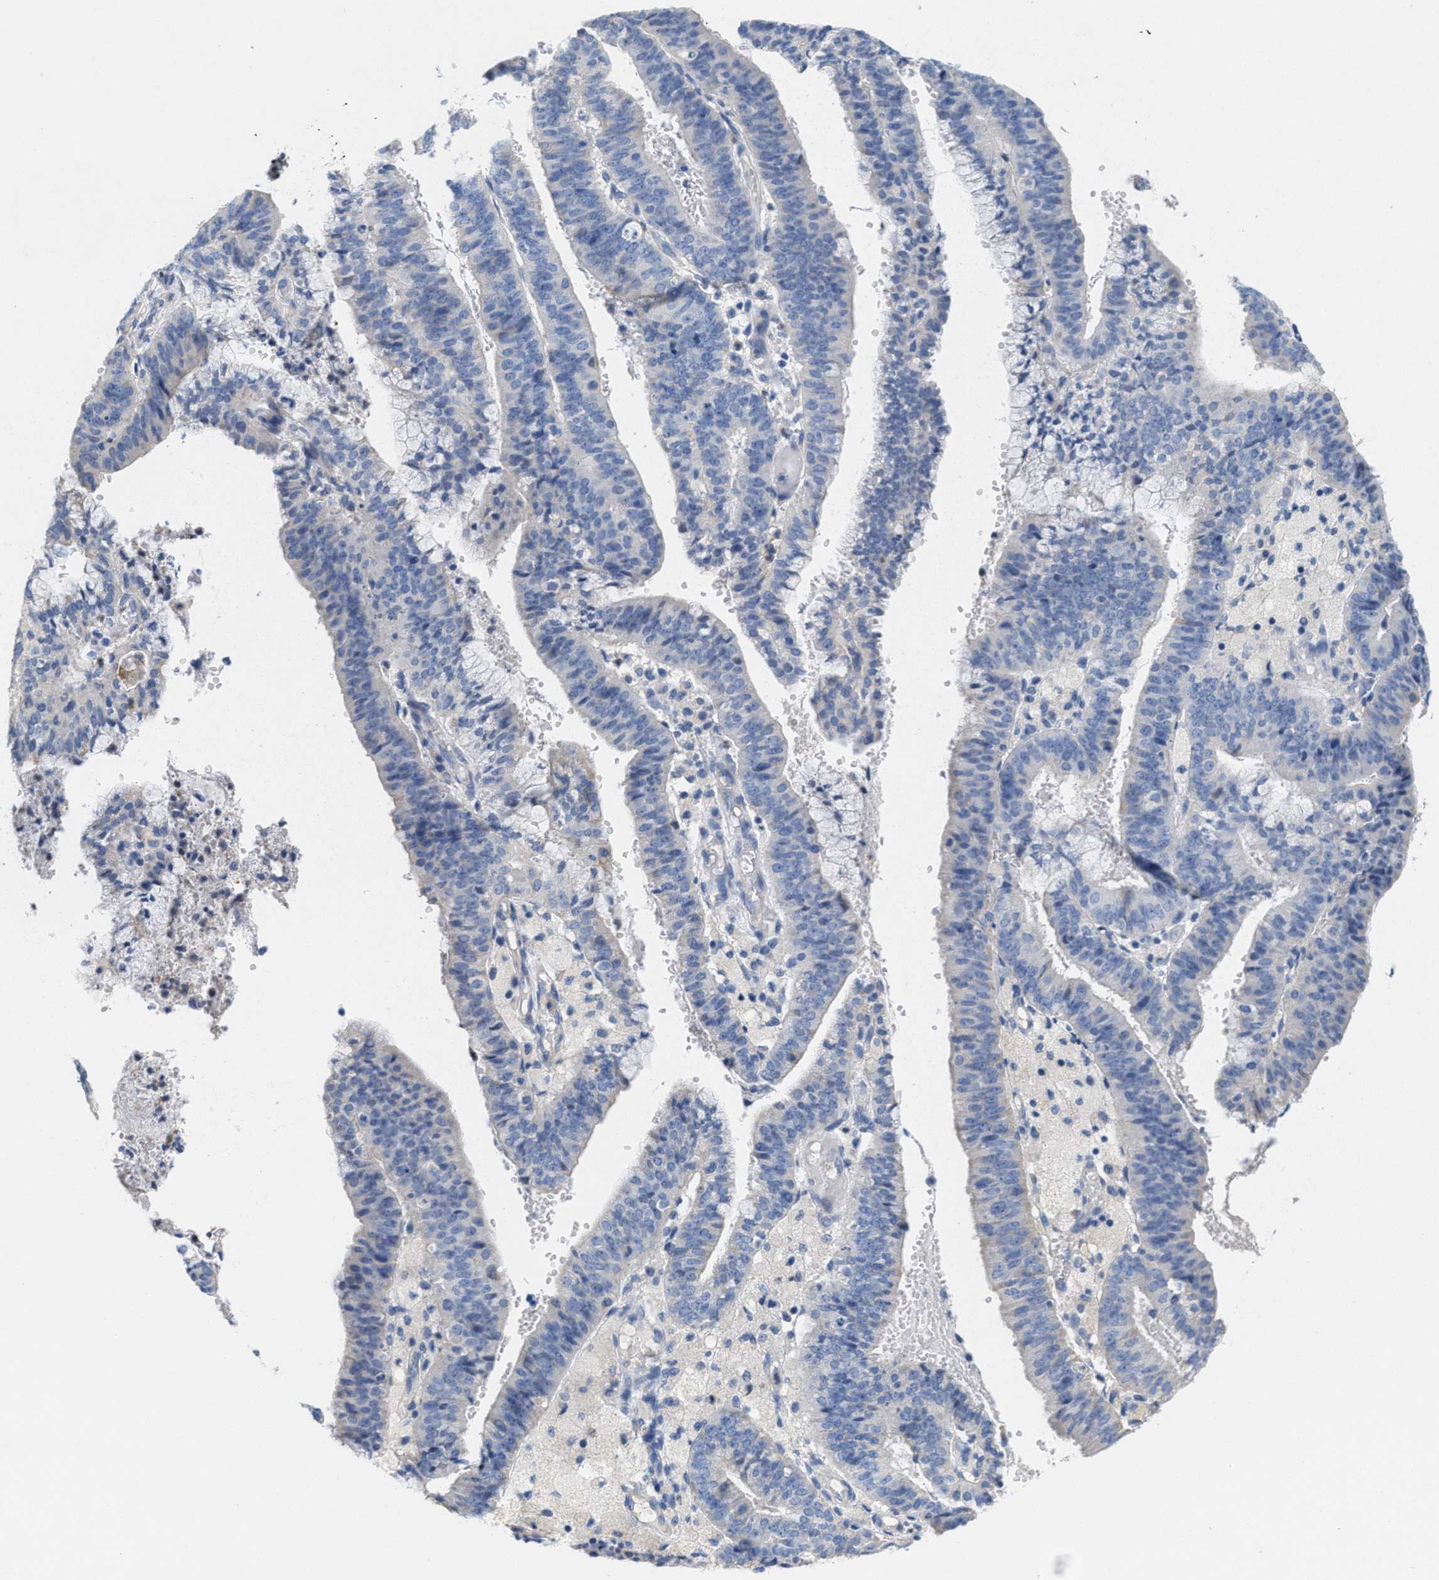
{"staining": {"intensity": "negative", "quantity": "none", "location": "none"}, "tissue": "endometrial cancer", "cell_type": "Tumor cells", "image_type": "cancer", "snomed": [{"axis": "morphology", "description": "Adenocarcinoma, NOS"}, {"axis": "topography", "description": "Endometrium"}], "caption": "Immunohistochemistry histopathology image of neoplastic tissue: endometrial adenocarcinoma stained with DAB (3,3'-diaminobenzidine) displays no significant protein expression in tumor cells.", "gene": "CPA2", "patient": {"sex": "female", "age": 63}}